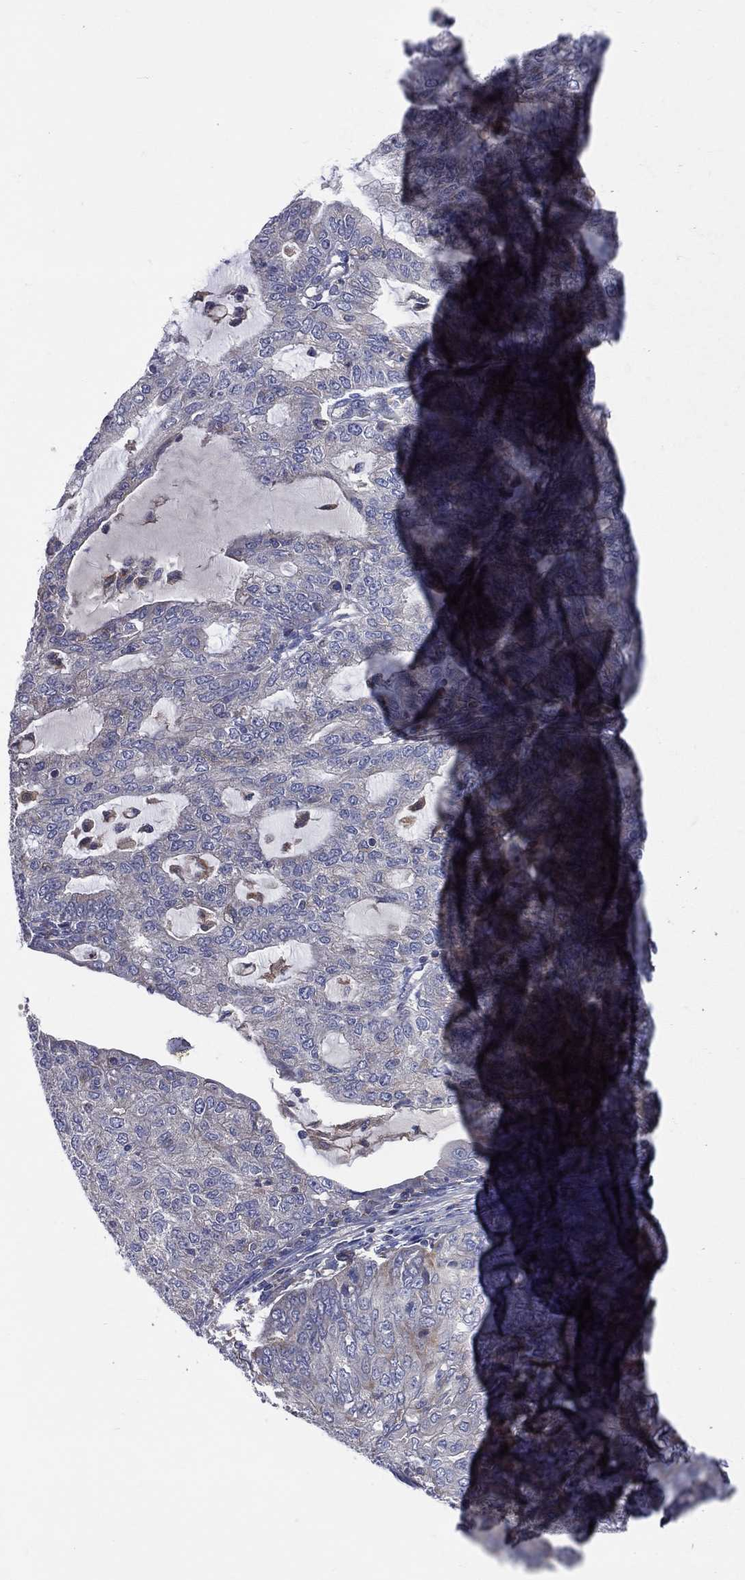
{"staining": {"intensity": "negative", "quantity": "none", "location": "none"}, "tissue": "endometrial cancer", "cell_type": "Tumor cells", "image_type": "cancer", "snomed": [{"axis": "morphology", "description": "Adenocarcinoma, NOS"}, {"axis": "topography", "description": "Endometrium"}], "caption": "High power microscopy photomicrograph of an immunohistochemistry (IHC) histopathology image of endometrial cancer (adenocarcinoma), revealing no significant expression in tumor cells.", "gene": "STARD3", "patient": {"sex": "female", "age": 82}}